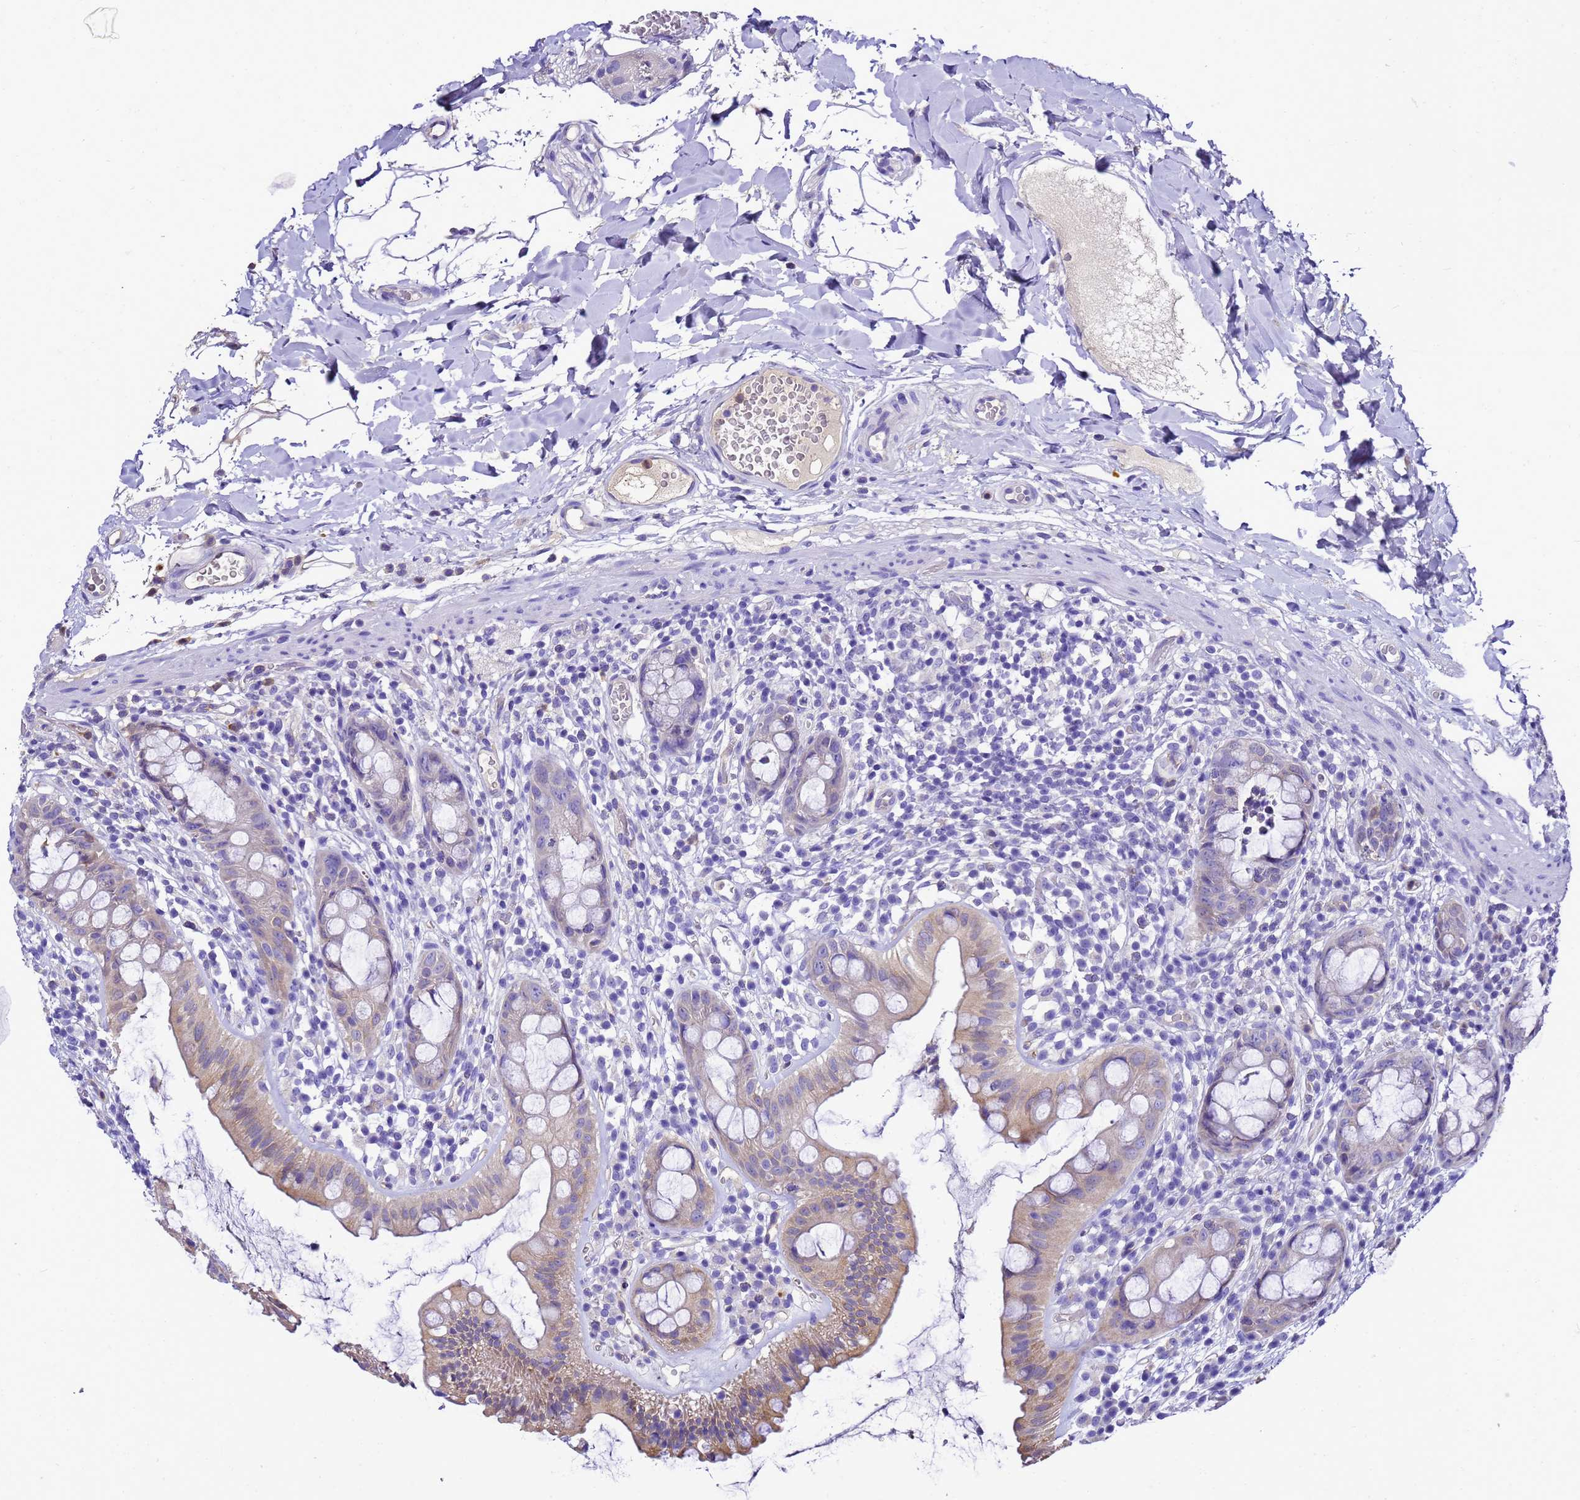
{"staining": {"intensity": "weak", "quantity": "25%-75%", "location": "cytoplasmic/membranous"}, "tissue": "rectum", "cell_type": "Glandular cells", "image_type": "normal", "snomed": [{"axis": "morphology", "description": "Normal tissue, NOS"}, {"axis": "topography", "description": "Rectum"}], "caption": "Human rectum stained for a protein (brown) shows weak cytoplasmic/membranous positive staining in about 25%-75% of glandular cells.", "gene": "UGT2A1", "patient": {"sex": "female", "age": 57}}